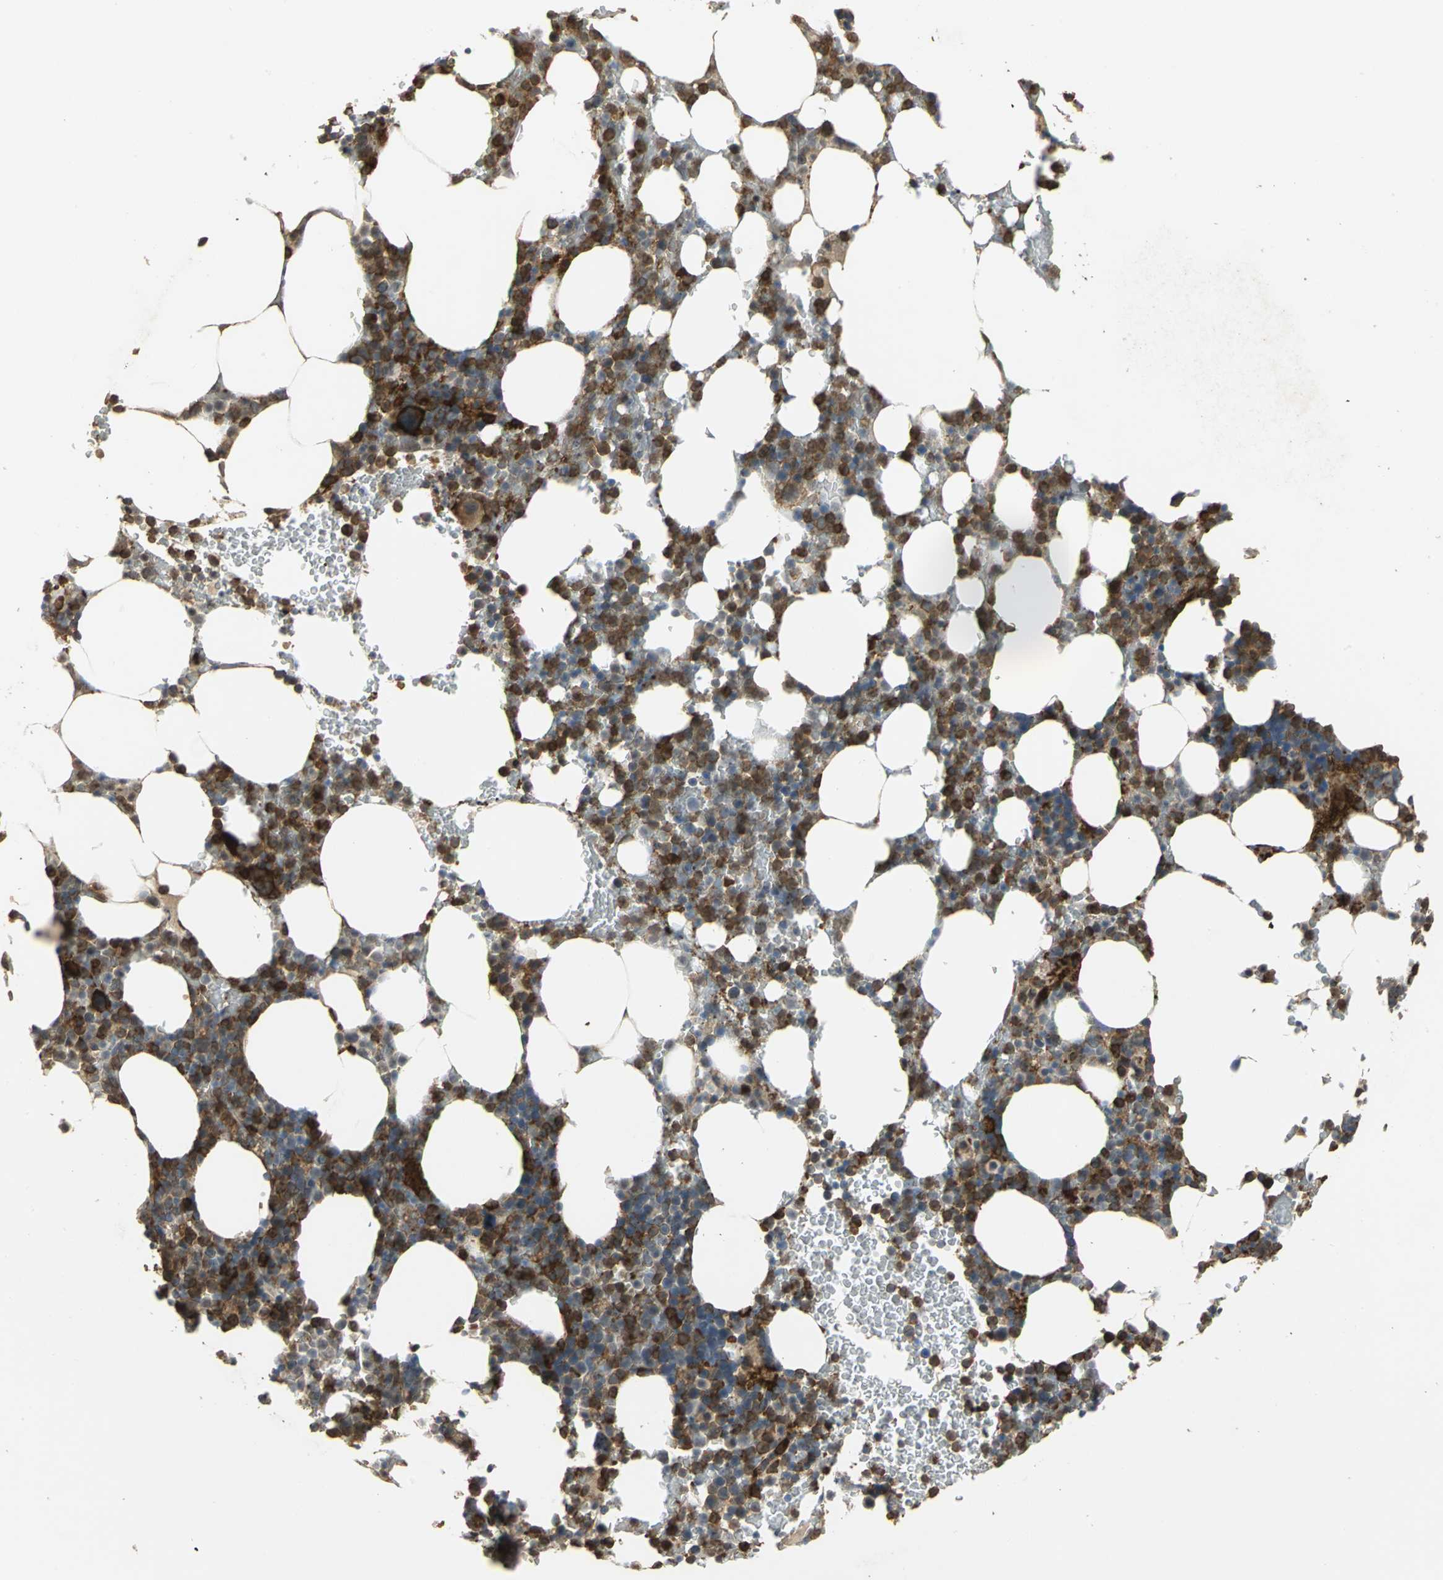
{"staining": {"intensity": "strong", "quantity": ">75%", "location": "cytoplasmic/membranous"}, "tissue": "bone marrow", "cell_type": "Hematopoietic cells", "image_type": "normal", "snomed": [{"axis": "morphology", "description": "Normal tissue, NOS"}, {"axis": "topography", "description": "Bone marrow"}], "caption": "Approximately >75% of hematopoietic cells in unremarkable bone marrow reveal strong cytoplasmic/membranous protein positivity as visualized by brown immunohistochemical staining.", "gene": "SKAP2", "patient": {"sex": "female", "age": 66}}